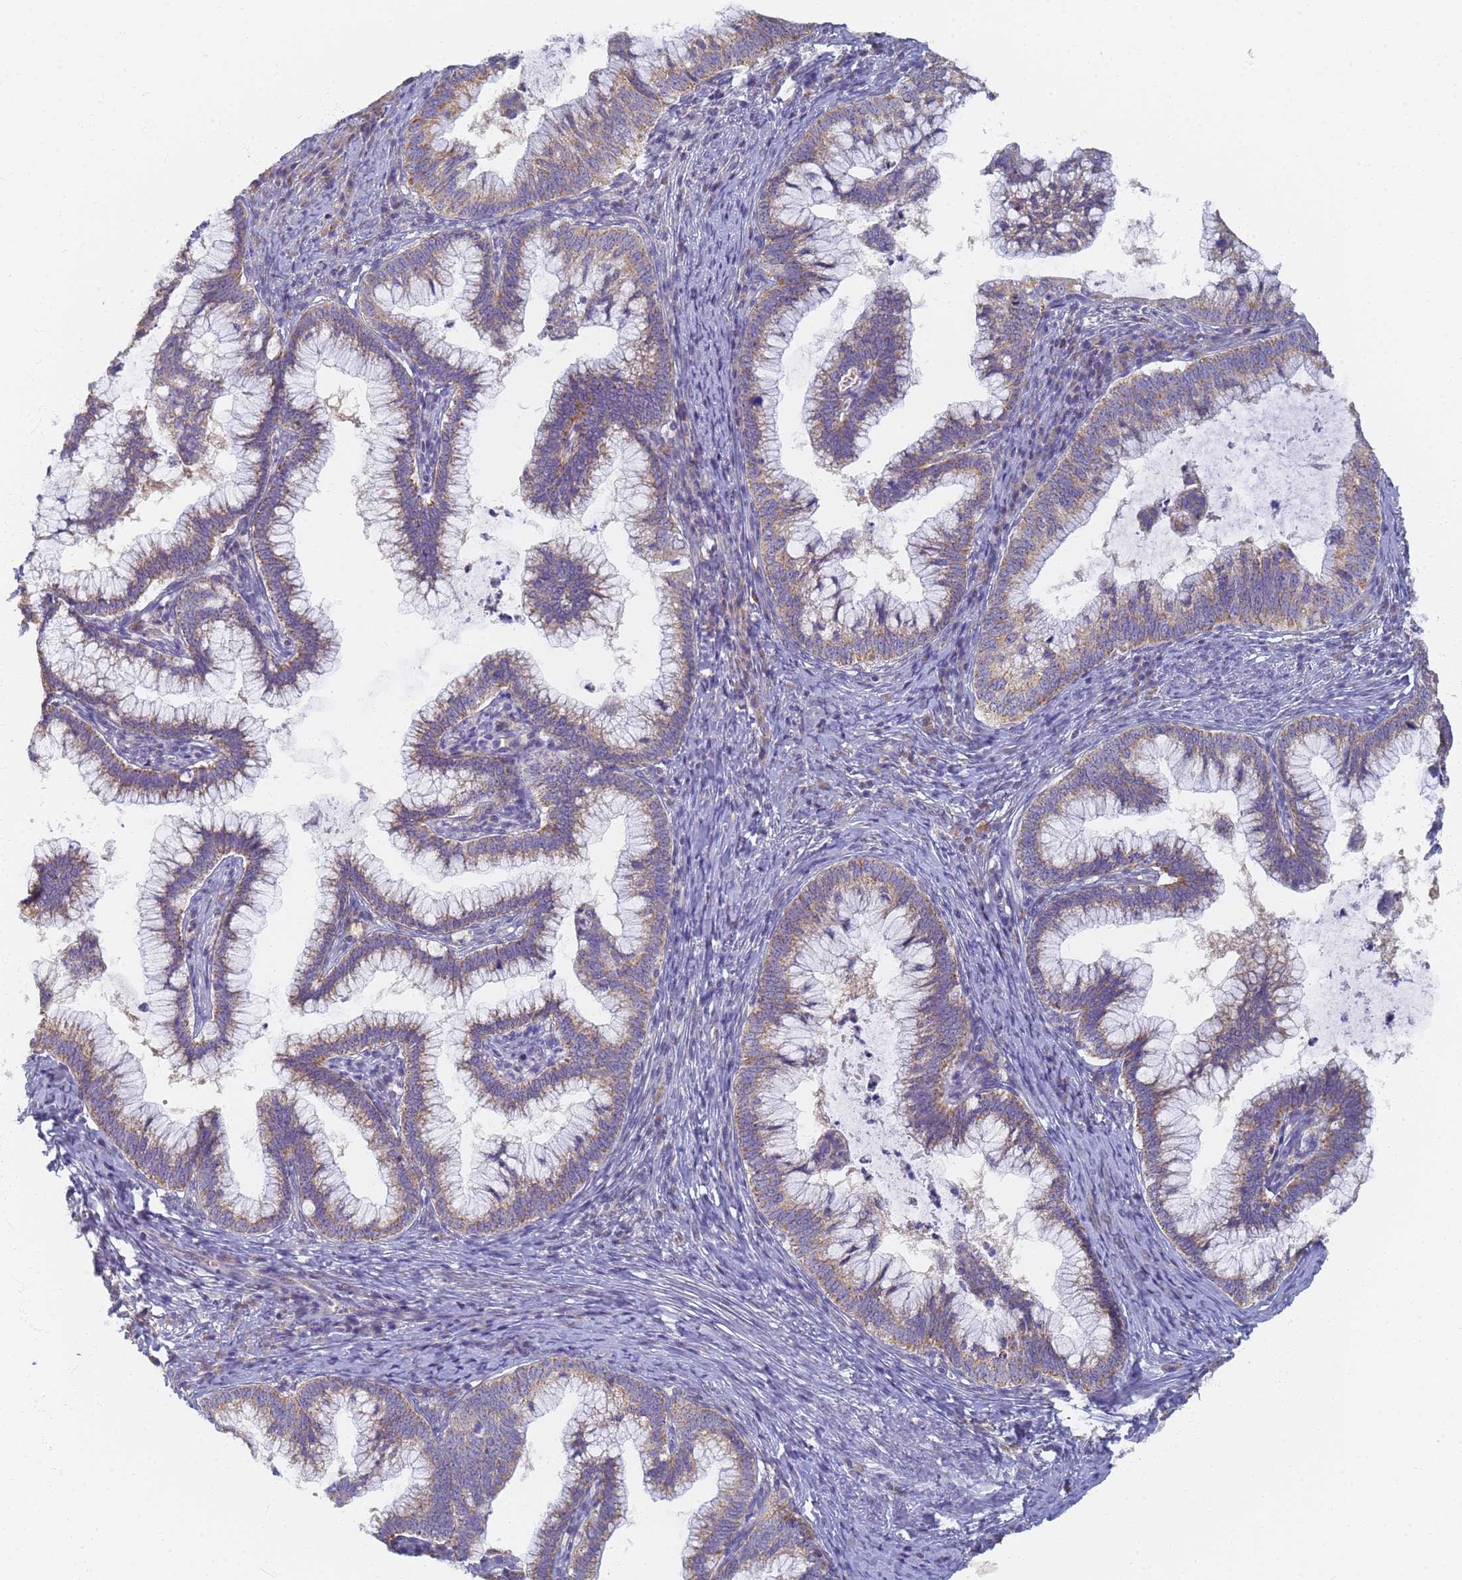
{"staining": {"intensity": "moderate", "quantity": "25%-75%", "location": "cytoplasmic/membranous"}, "tissue": "cervical cancer", "cell_type": "Tumor cells", "image_type": "cancer", "snomed": [{"axis": "morphology", "description": "Adenocarcinoma, NOS"}, {"axis": "topography", "description": "Cervix"}], "caption": "Protein analysis of cervical cancer tissue exhibits moderate cytoplasmic/membranous expression in about 25%-75% of tumor cells.", "gene": "UTP23", "patient": {"sex": "female", "age": 36}}